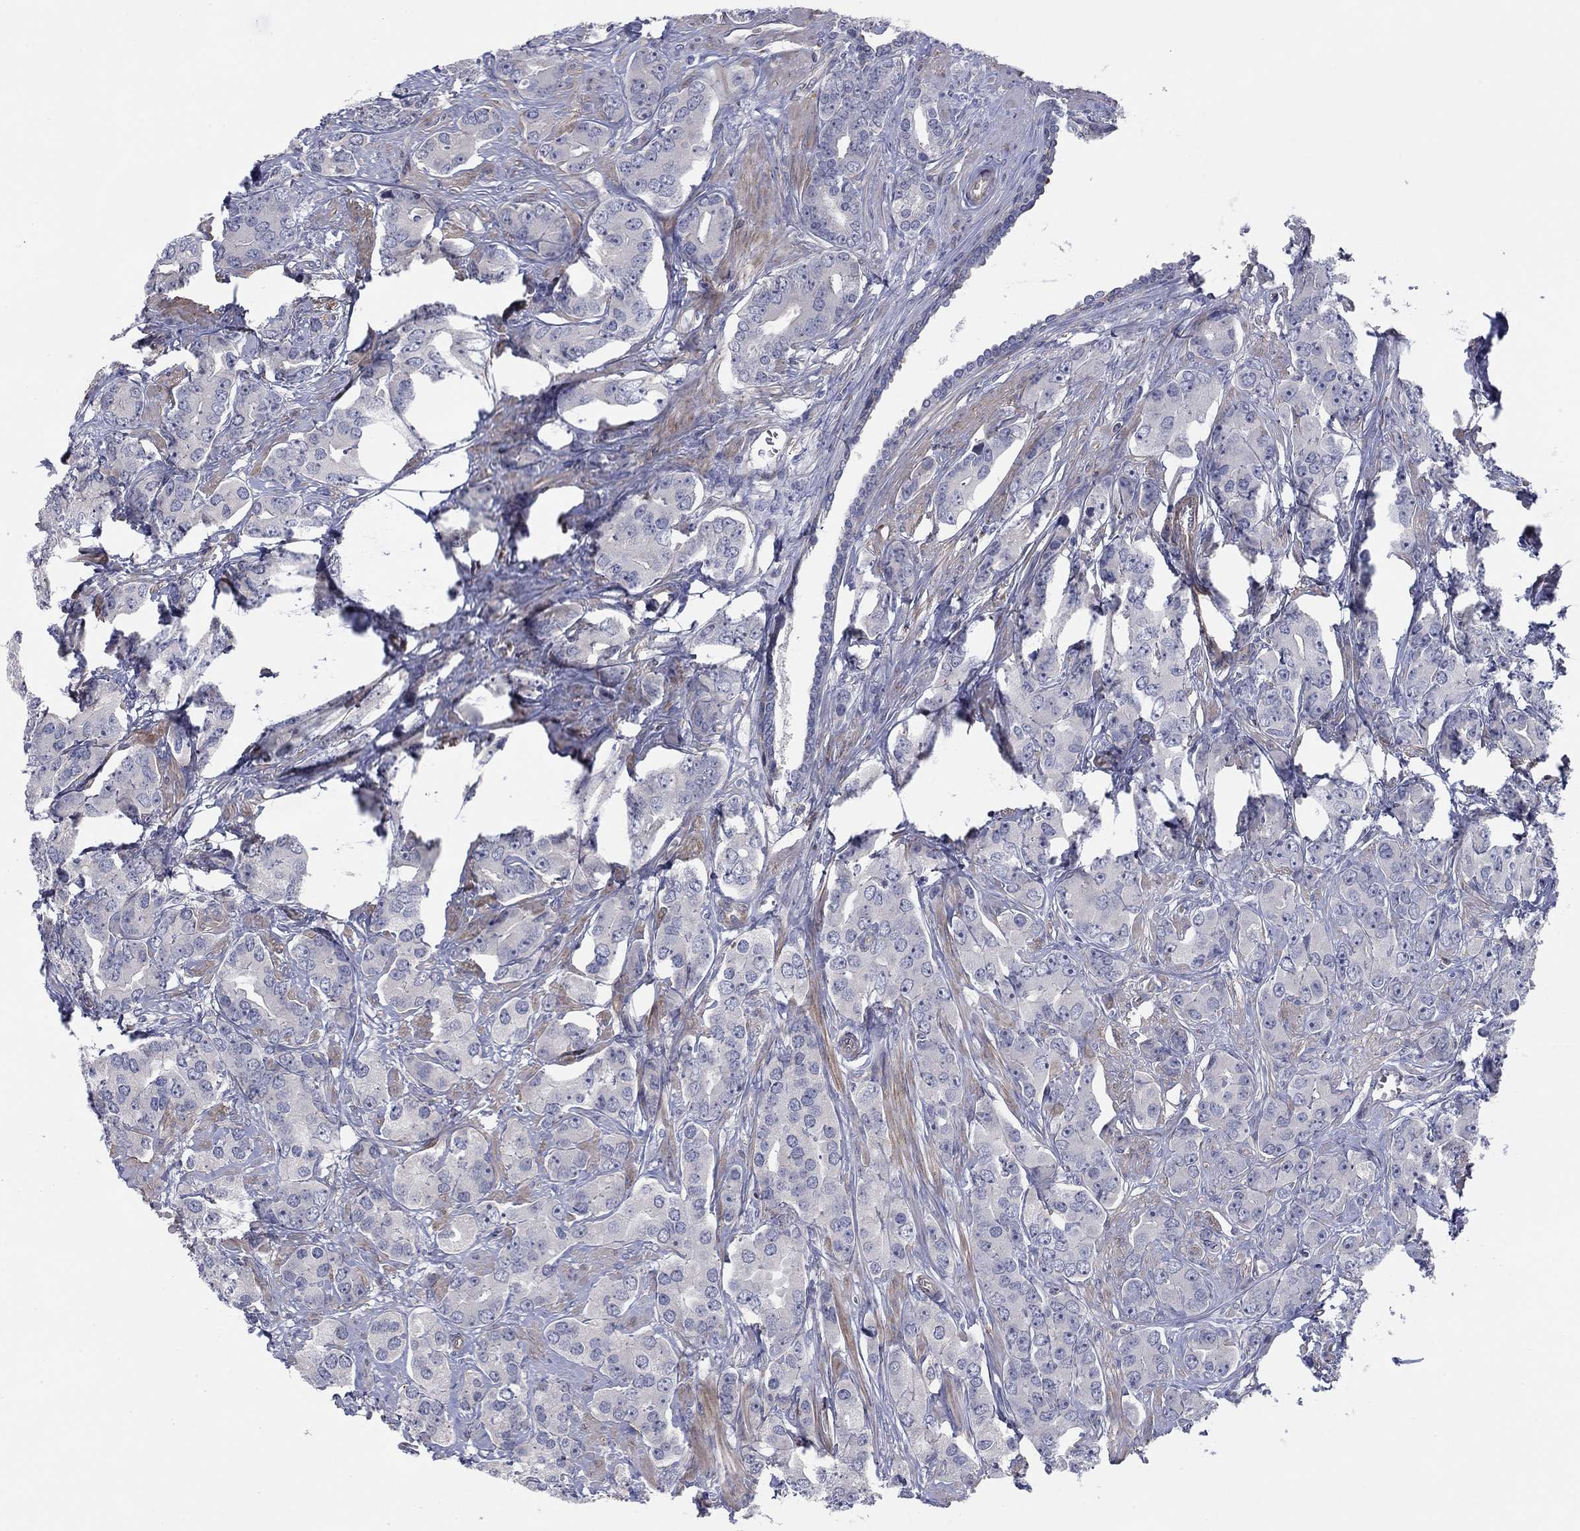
{"staining": {"intensity": "negative", "quantity": "none", "location": "none"}, "tissue": "prostate cancer", "cell_type": "Tumor cells", "image_type": "cancer", "snomed": [{"axis": "morphology", "description": "Adenocarcinoma, NOS"}, {"axis": "topography", "description": "Prostate"}], "caption": "Protein analysis of prostate cancer (adenocarcinoma) exhibits no significant positivity in tumor cells.", "gene": "PSD4", "patient": {"sex": "male", "age": 67}}